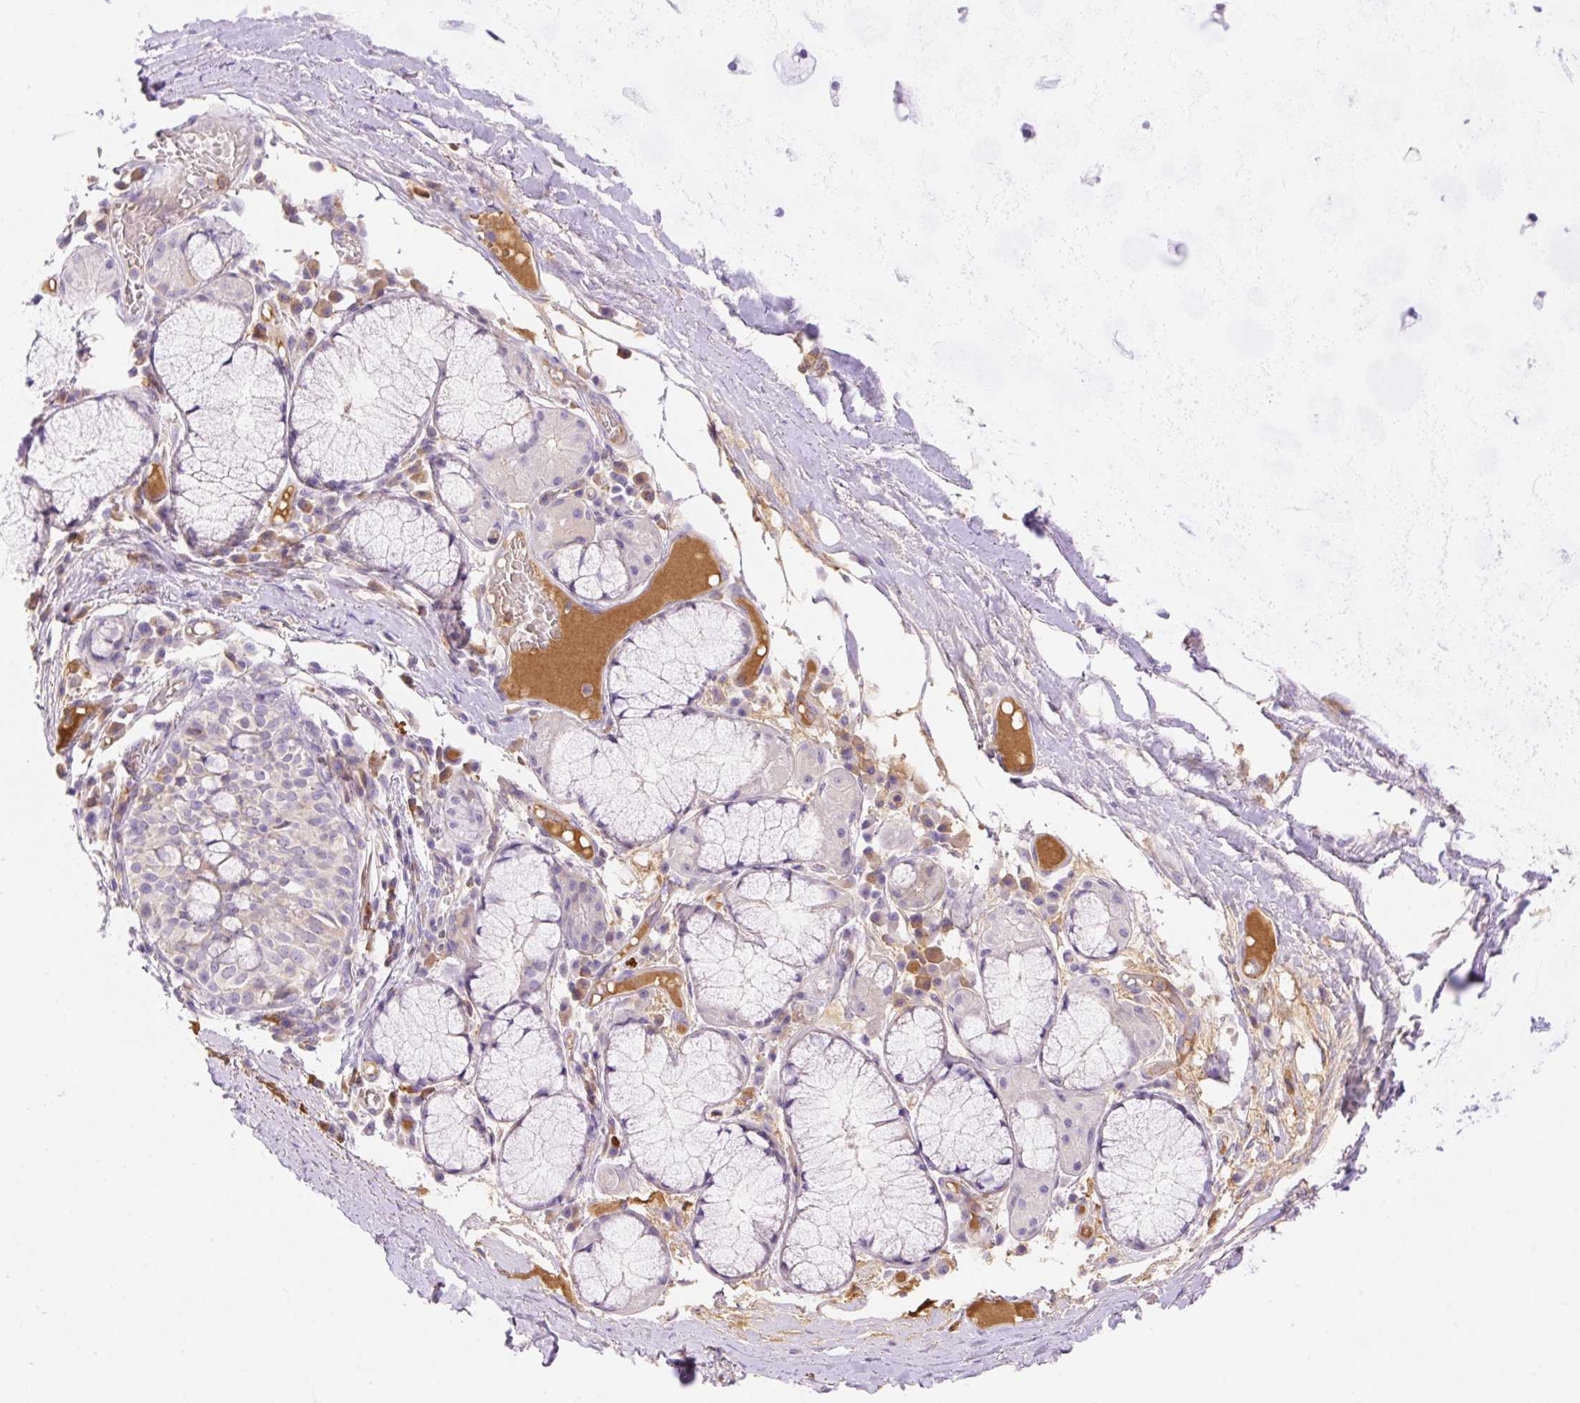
{"staining": {"intensity": "negative", "quantity": "none", "location": "none"}, "tissue": "adipose tissue", "cell_type": "Adipocytes", "image_type": "normal", "snomed": [{"axis": "morphology", "description": "Normal tissue, NOS"}, {"axis": "topography", "description": "Cartilage tissue"}, {"axis": "topography", "description": "Bronchus"}], "caption": "Protein analysis of normal adipose tissue displays no significant positivity in adipocytes. (Stains: DAB (3,3'-diaminobenzidine) immunohistochemistry with hematoxylin counter stain, Microscopy: brightfield microscopy at high magnification).", "gene": "DENND5A", "patient": {"sex": "male", "age": 56}}